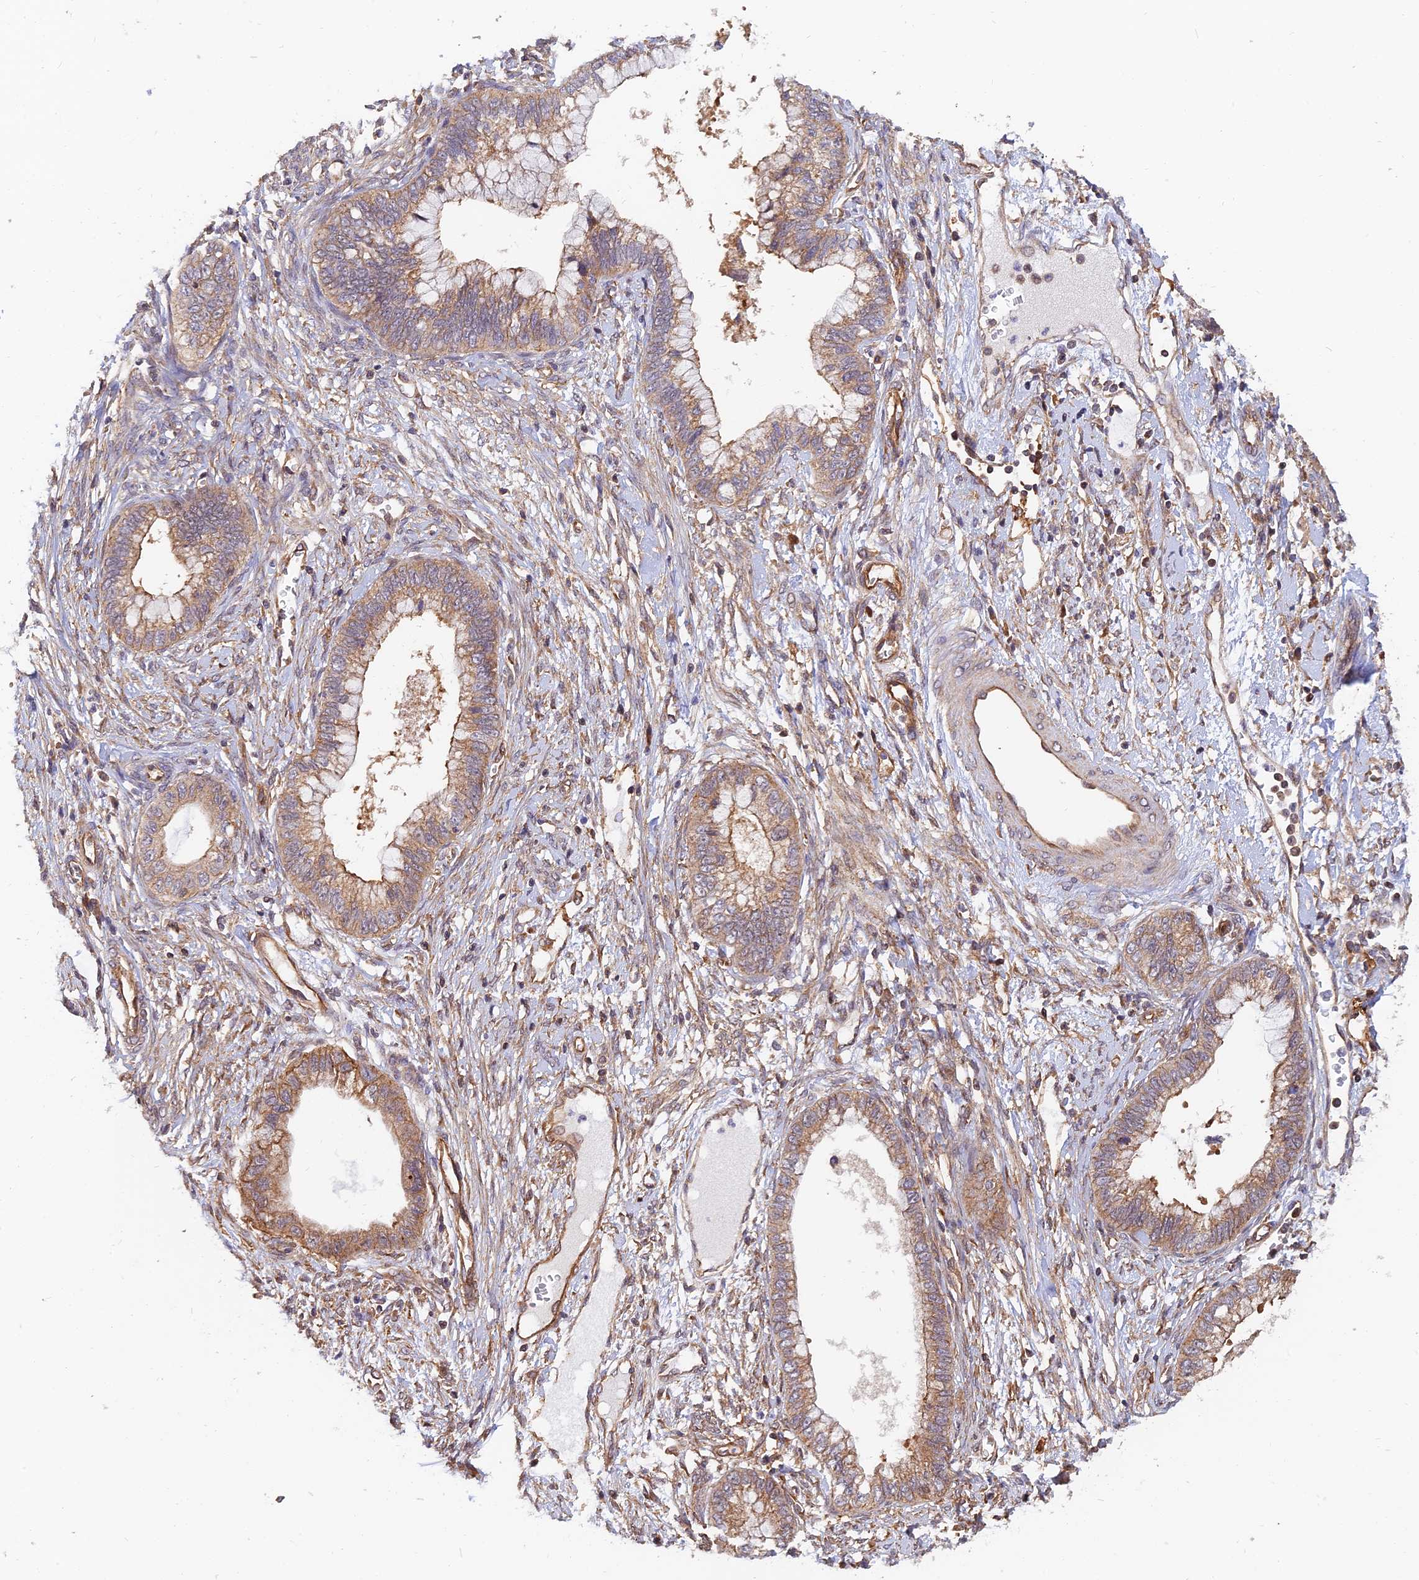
{"staining": {"intensity": "moderate", "quantity": ">75%", "location": "cytoplasmic/membranous"}, "tissue": "cervical cancer", "cell_type": "Tumor cells", "image_type": "cancer", "snomed": [{"axis": "morphology", "description": "Adenocarcinoma, NOS"}, {"axis": "topography", "description": "Cervix"}], "caption": "Immunohistochemistry of cervical cancer (adenocarcinoma) reveals medium levels of moderate cytoplasmic/membranous staining in about >75% of tumor cells. The staining is performed using DAB (3,3'-diaminobenzidine) brown chromogen to label protein expression. The nuclei are counter-stained blue using hematoxylin.", "gene": "WDR41", "patient": {"sex": "female", "age": 44}}